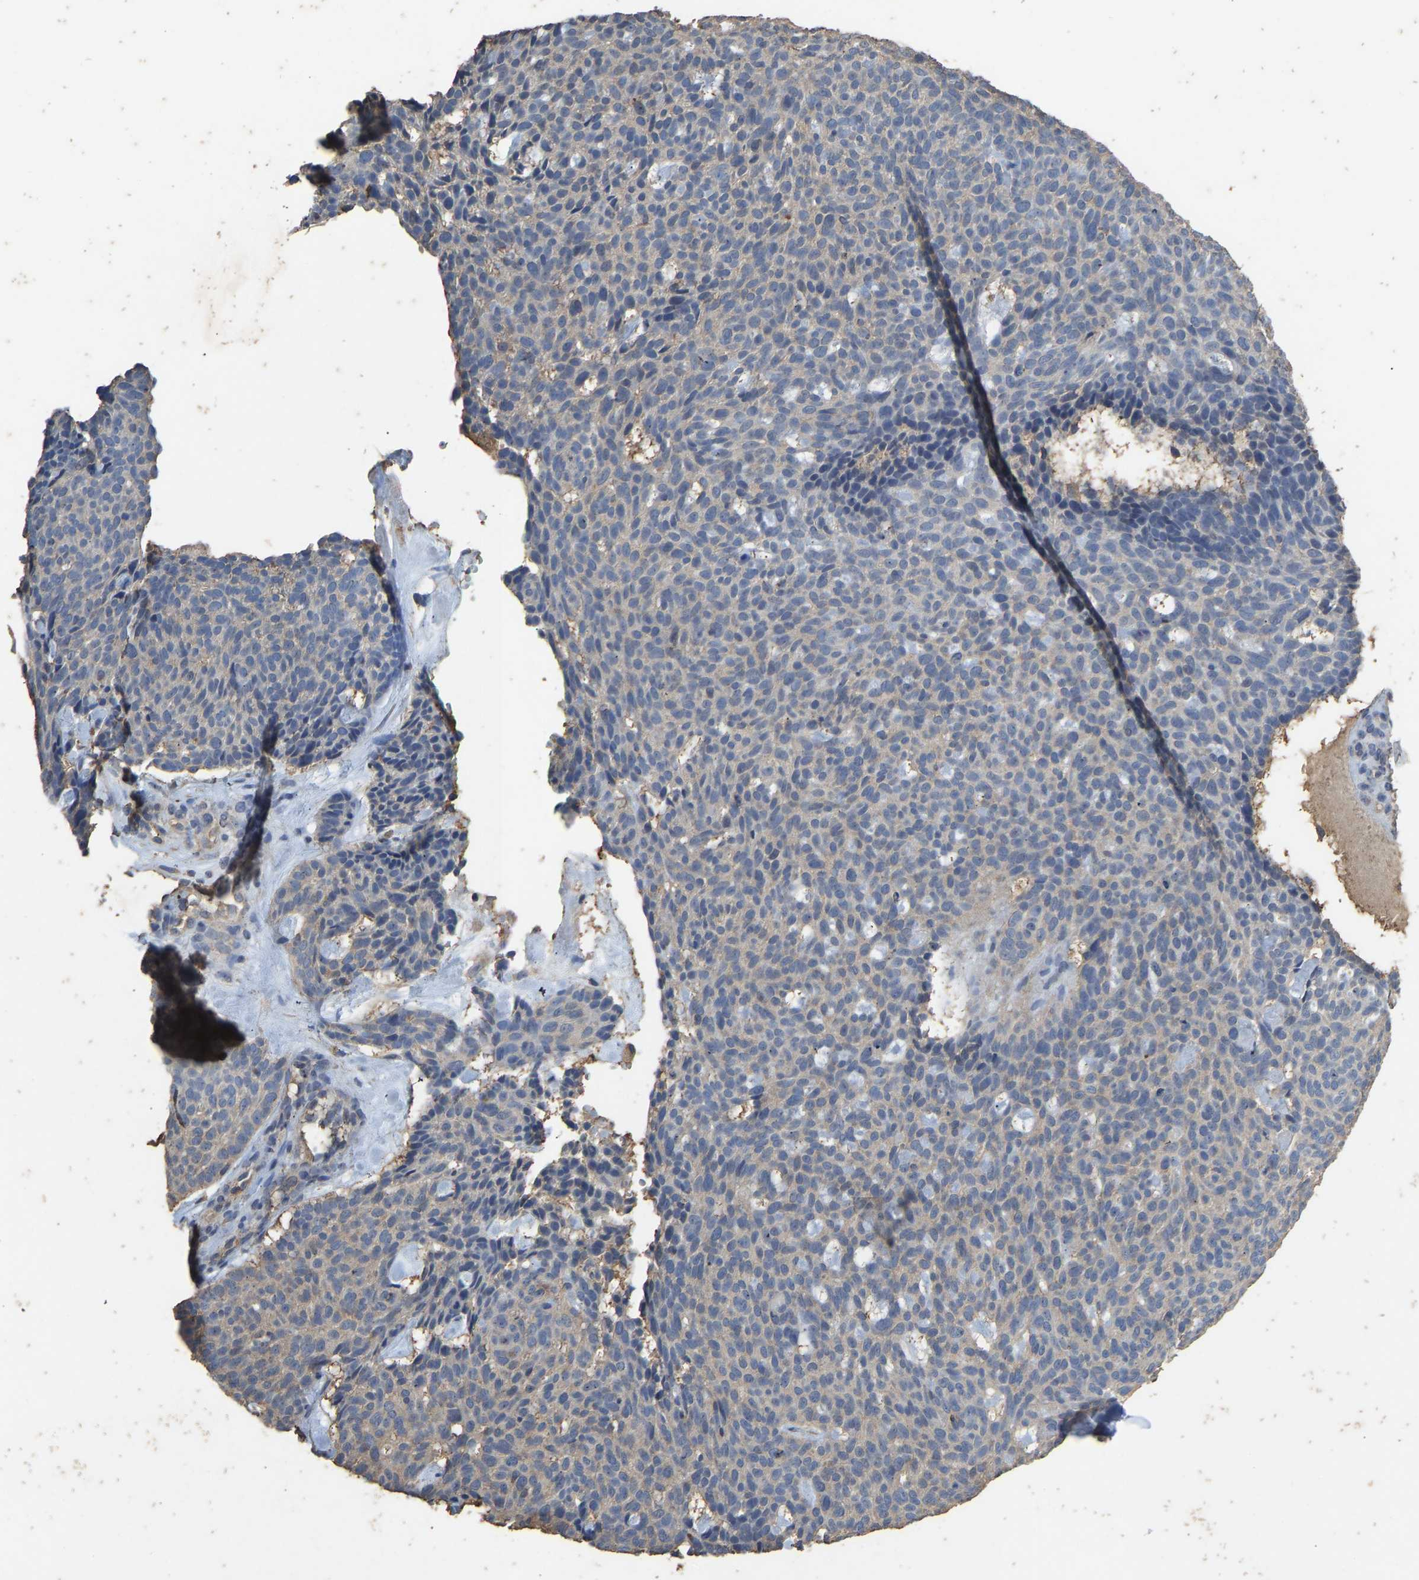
{"staining": {"intensity": "weak", "quantity": "25%-75%", "location": "cytoplasmic/membranous"}, "tissue": "skin cancer", "cell_type": "Tumor cells", "image_type": "cancer", "snomed": [{"axis": "morphology", "description": "Basal cell carcinoma"}, {"axis": "topography", "description": "Skin"}], "caption": "Protein staining by immunohistochemistry (IHC) displays weak cytoplasmic/membranous expression in about 25%-75% of tumor cells in skin cancer.", "gene": "CIDEC", "patient": {"sex": "male", "age": 61}}